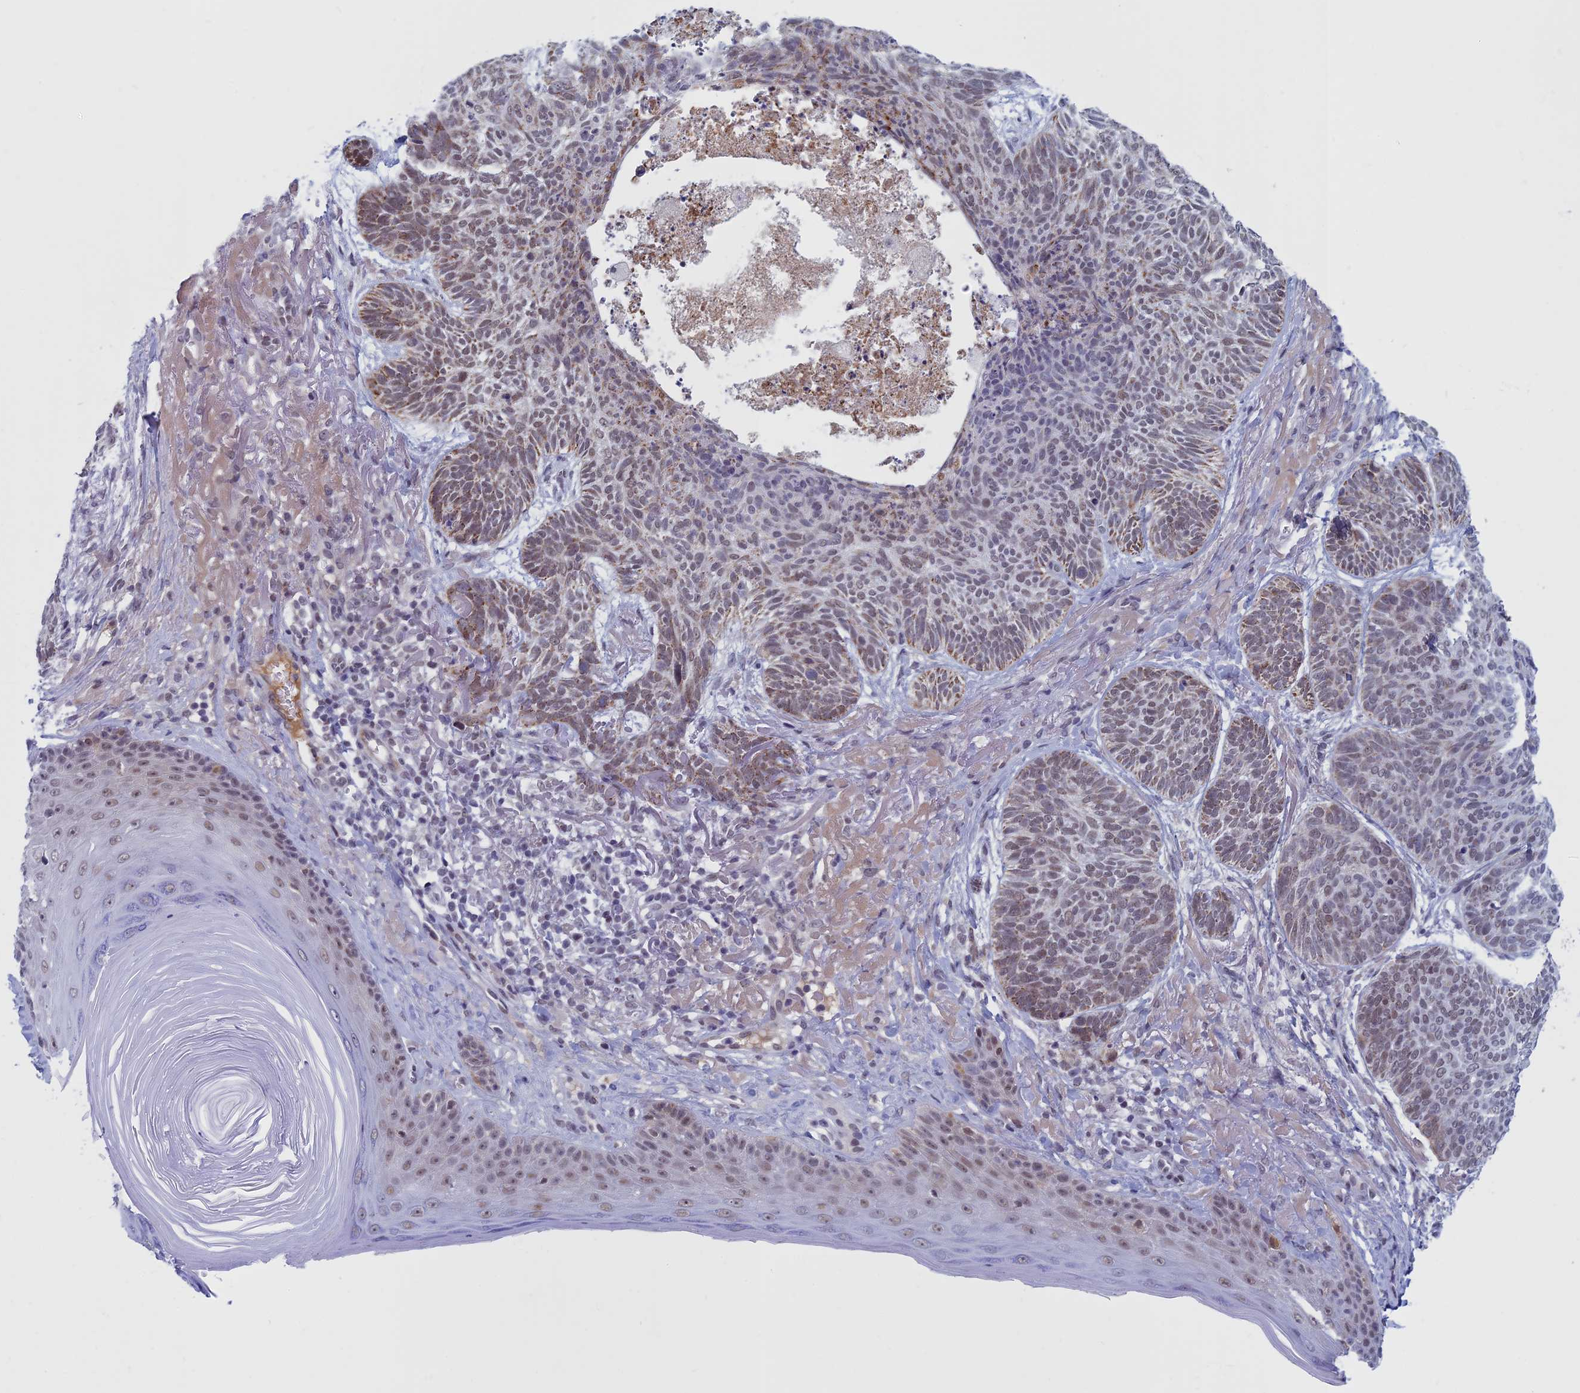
{"staining": {"intensity": "moderate", "quantity": "25%-75%", "location": "cytoplasmic/membranous,nuclear"}, "tissue": "skin cancer", "cell_type": "Tumor cells", "image_type": "cancer", "snomed": [{"axis": "morphology", "description": "Normal tissue, NOS"}, {"axis": "morphology", "description": "Basal cell carcinoma"}, {"axis": "topography", "description": "Skin"}], "caption": "Immunohistochemical staining of skin cancer (basal cell carcinoma) reveals medium levels of moderate cytoplasmic/membranous and nuclear protein staining in approximately 25%-75% of tumor cells.", "gene": "ASH2L", "patient": {"sex": "male", "age": 66}}